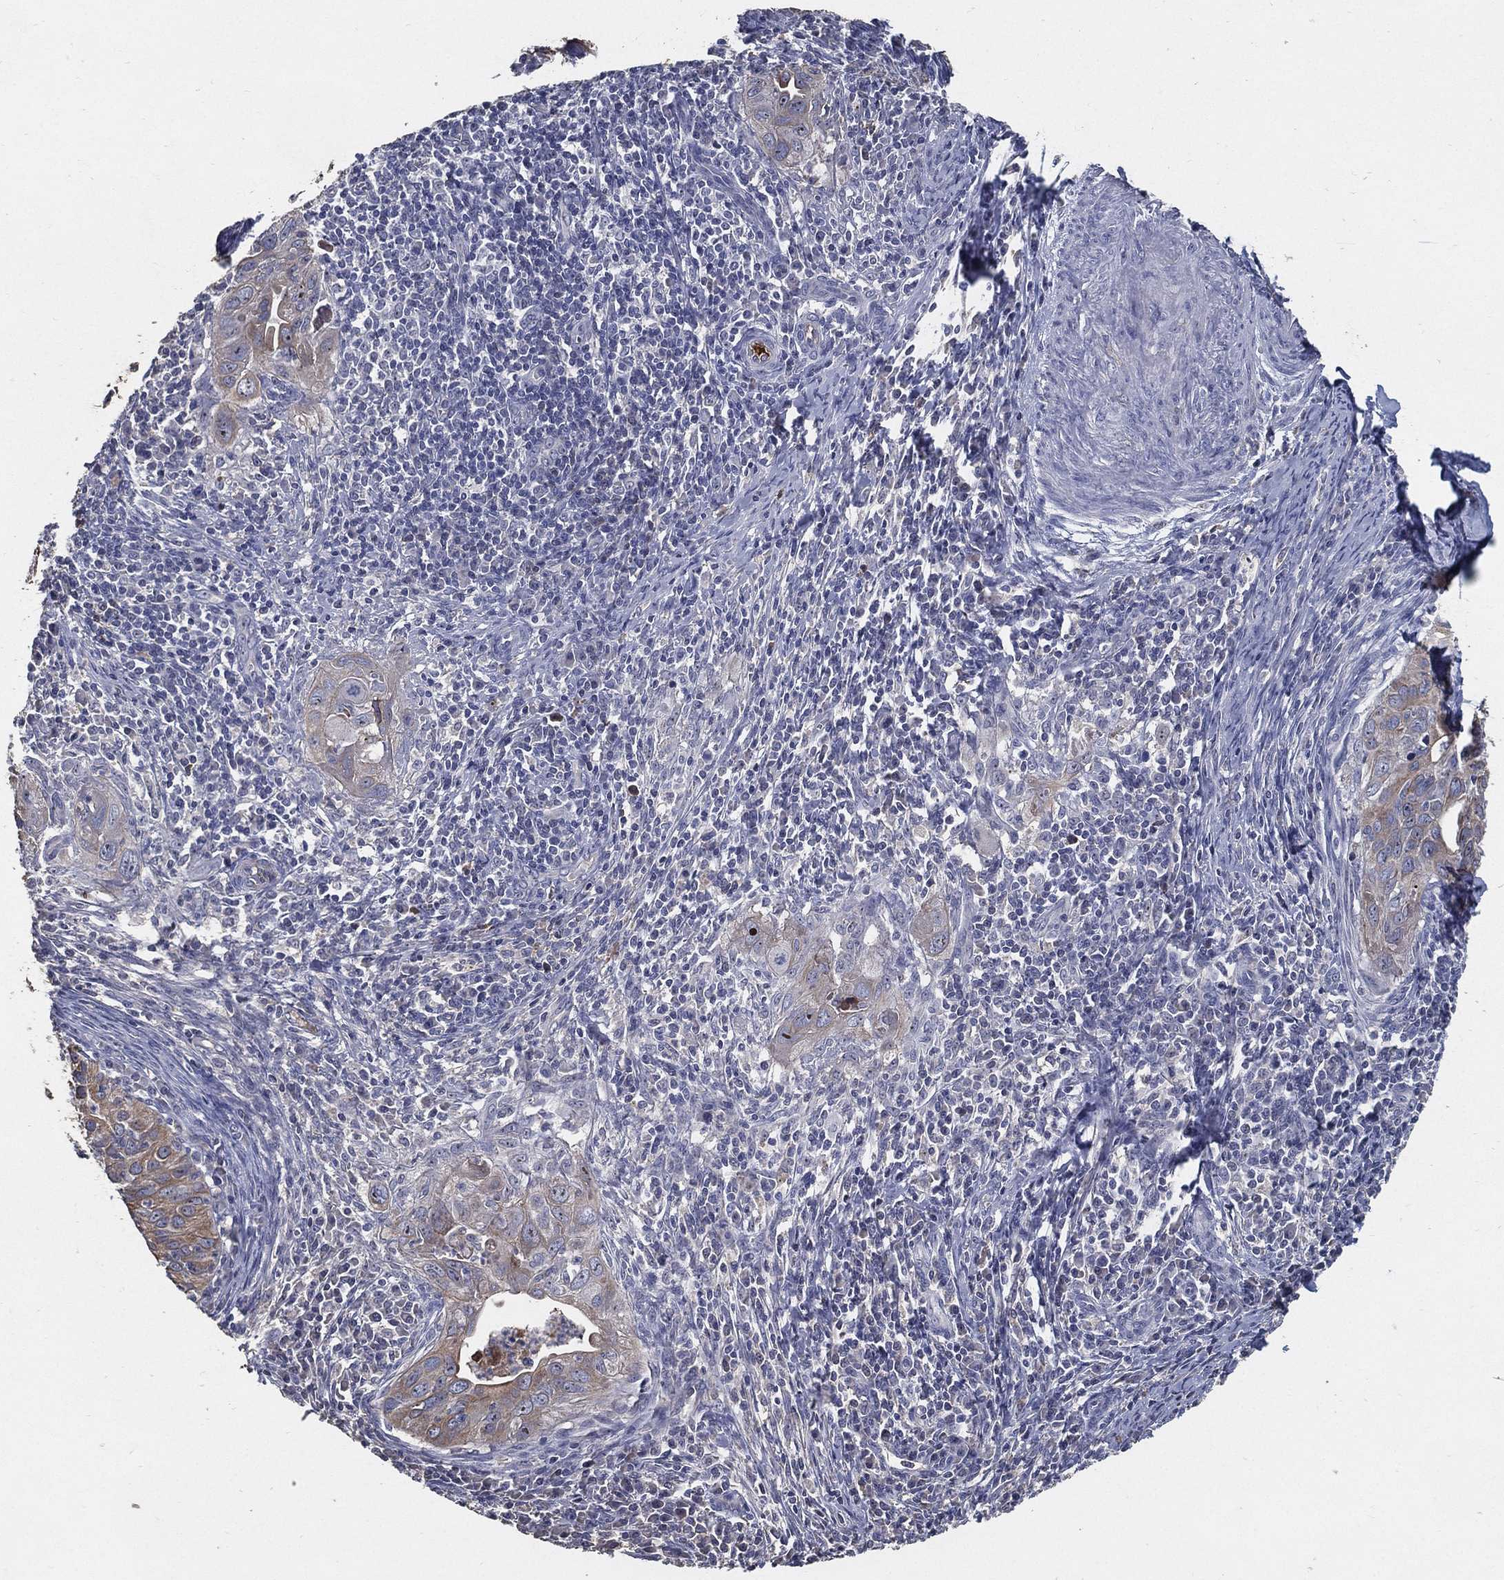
{"staining": {"intensity": "weak", "quantity": "<25%", "location": "cytoplasmic/membranous"}, "tissue": "cervical cancer", "cell_type": "Tumor cells", "image_type": "cancer", "snomed": [{"axis": "morphology", "description": "Squamous cell carcinoma, NOS"}, {"axis": "topography", "description": "Cervix"}], "caption": "Tumor cells show no significant protein staining in cervical cancer (squamous cell carcinoma).", "gene": "EFNA1", "patient": {"sex": "female", "age": 26}}